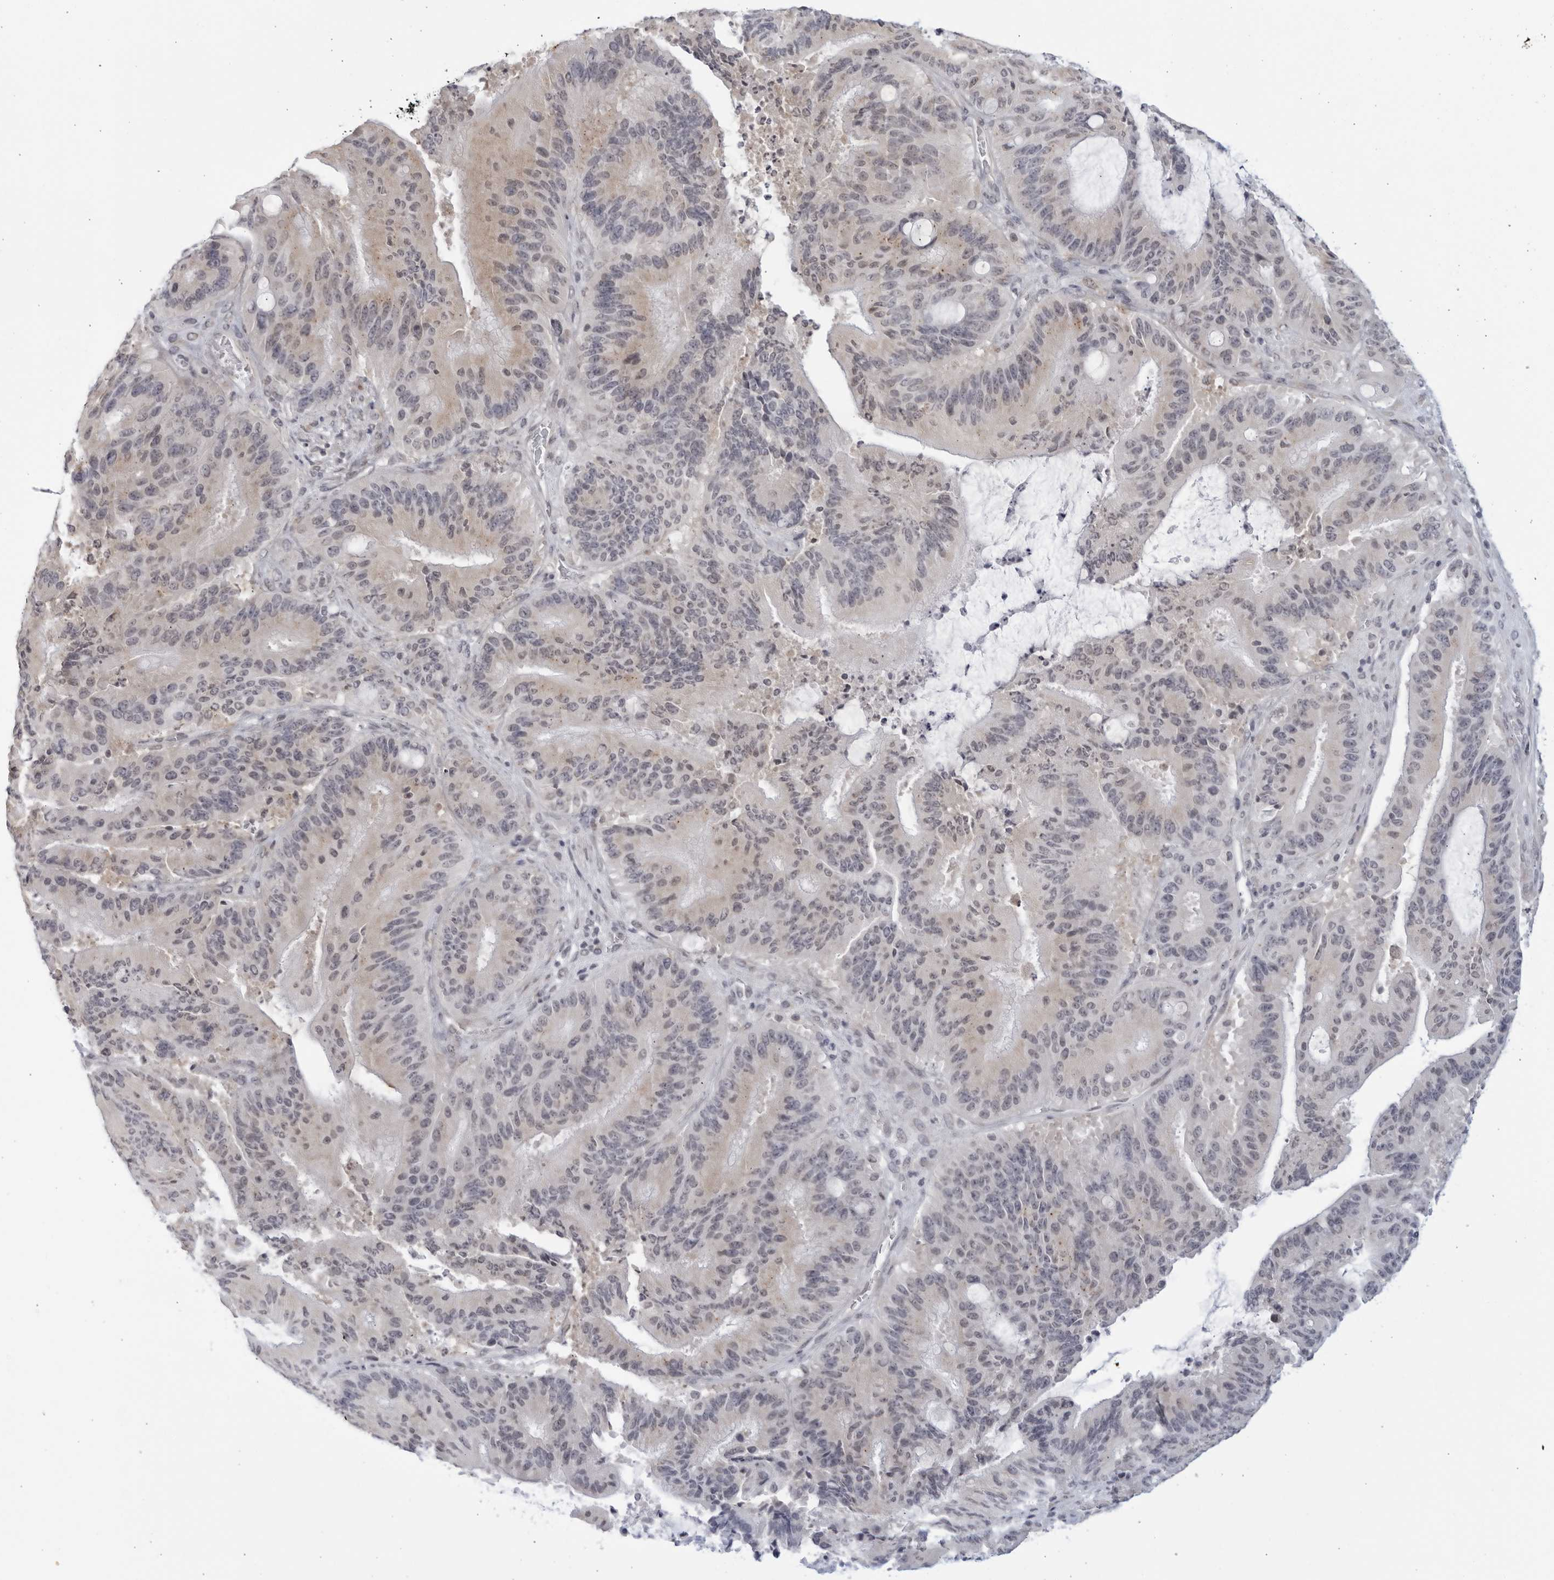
{"staining": {"intensity": "weak", "quantity": "25%-75%", "location": "cytoplasmic/membranous"}, "tissue": "liver cancer", "cell_type": "Tumor cells", "image_type": "cancer", "snomed": [{"axis": "morphology", "description": "Normal tissue, NOS"}, {"axis": "morphology", "description": "Cholangiocarcinoma"}, {"axis": "topography", "description": "Liver"}, {"axis": "topography", "description": "Peripheral nerve tissue"}], "caption": "An immunohistochemistry (IHC) micrograph of neoplastic tissue is shown. Protein staining in brown shows weak cytoplasmic/membranous positivity in liver cancer within tumor cells. (Stains: DAB (3,3'-diaminobenzidine) in brown, nuclei in blue, Microscopy: brightfield microscopy at high magnification).", "gene": "WDTC1", "patient": {"sex": "female", "age": 73}}